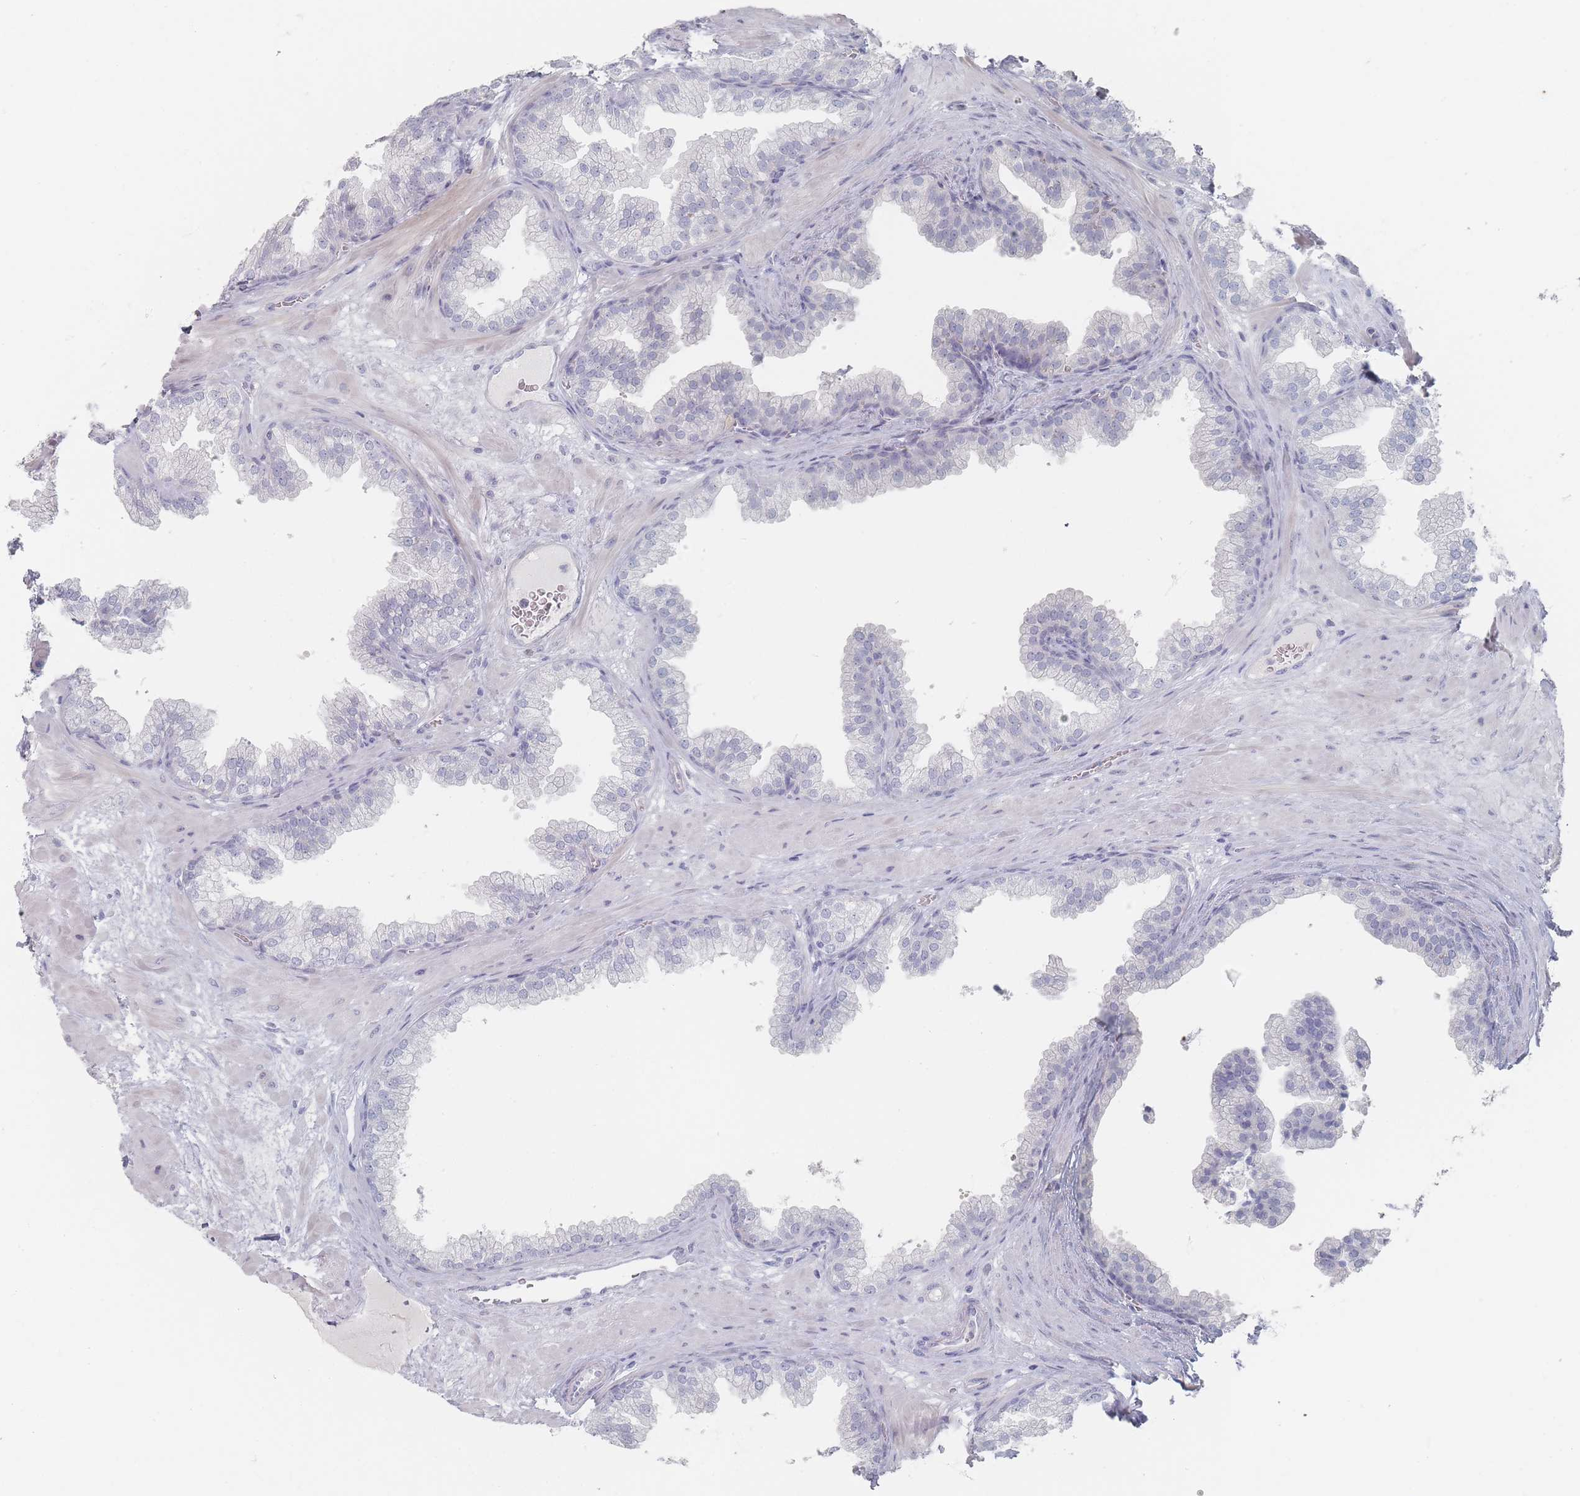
{"staining": {"intensity": "negative", "quantity": "none", "location": "none"}, "tissue": "prostate", "cell_type": "Glandular cells", "image_type": "normal", "snomed": [{"axis": "morphology", "description": "Normal tissue, NOS"}, {"axis": "topography", "description": "Prostate"}], "caption": "High magnification brightfield microscopy of benign prostate stained with DAB (brown) and counterstained with hematoxylin (blue): glandular cells show no significant expression.", "gene": "CD37", "patient": {"sex": "male", "age": 37}}